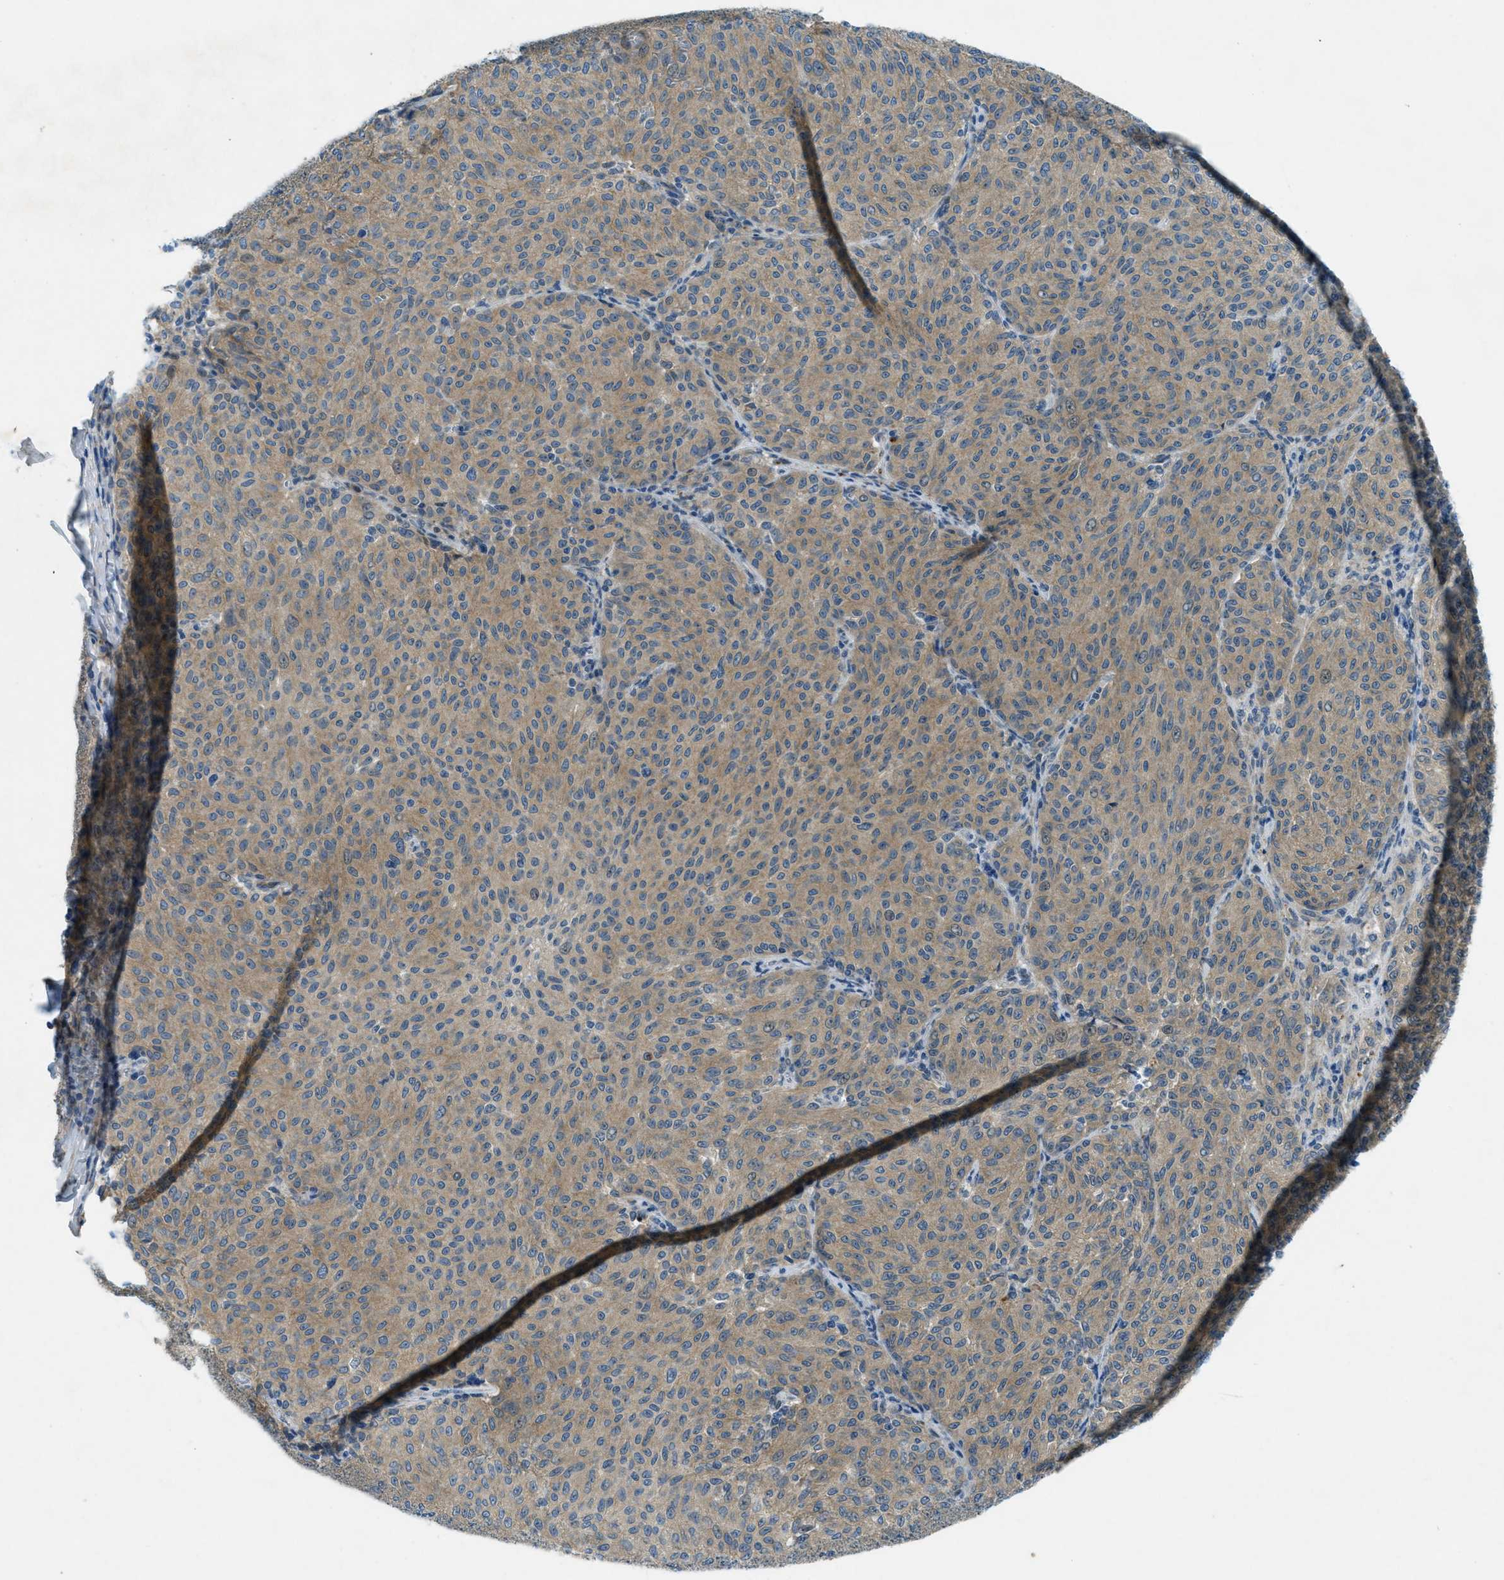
{"staining": {"intensity": "moderate", "quantity": ">75%", "location": "cytoplasmic/membranous"}, "tissue": "melanoma", "cell_type": "Tumor cells", "image_type": "cancer", "snomed": [{"axis": "morphology", "description": "Malignant melanoma, NOS"}, {"axis": "topography", "description": "Skin"}], "caption": "Protein expression analysis of melanoma demonstrates moderate cytoplasmic/membranous expression in approximately >75% of tumor cells. (DAB IHC with brightfield microscopy, high magnification).", "gene": "SNX14", "patient": {"sex": "female", "age": 72}}